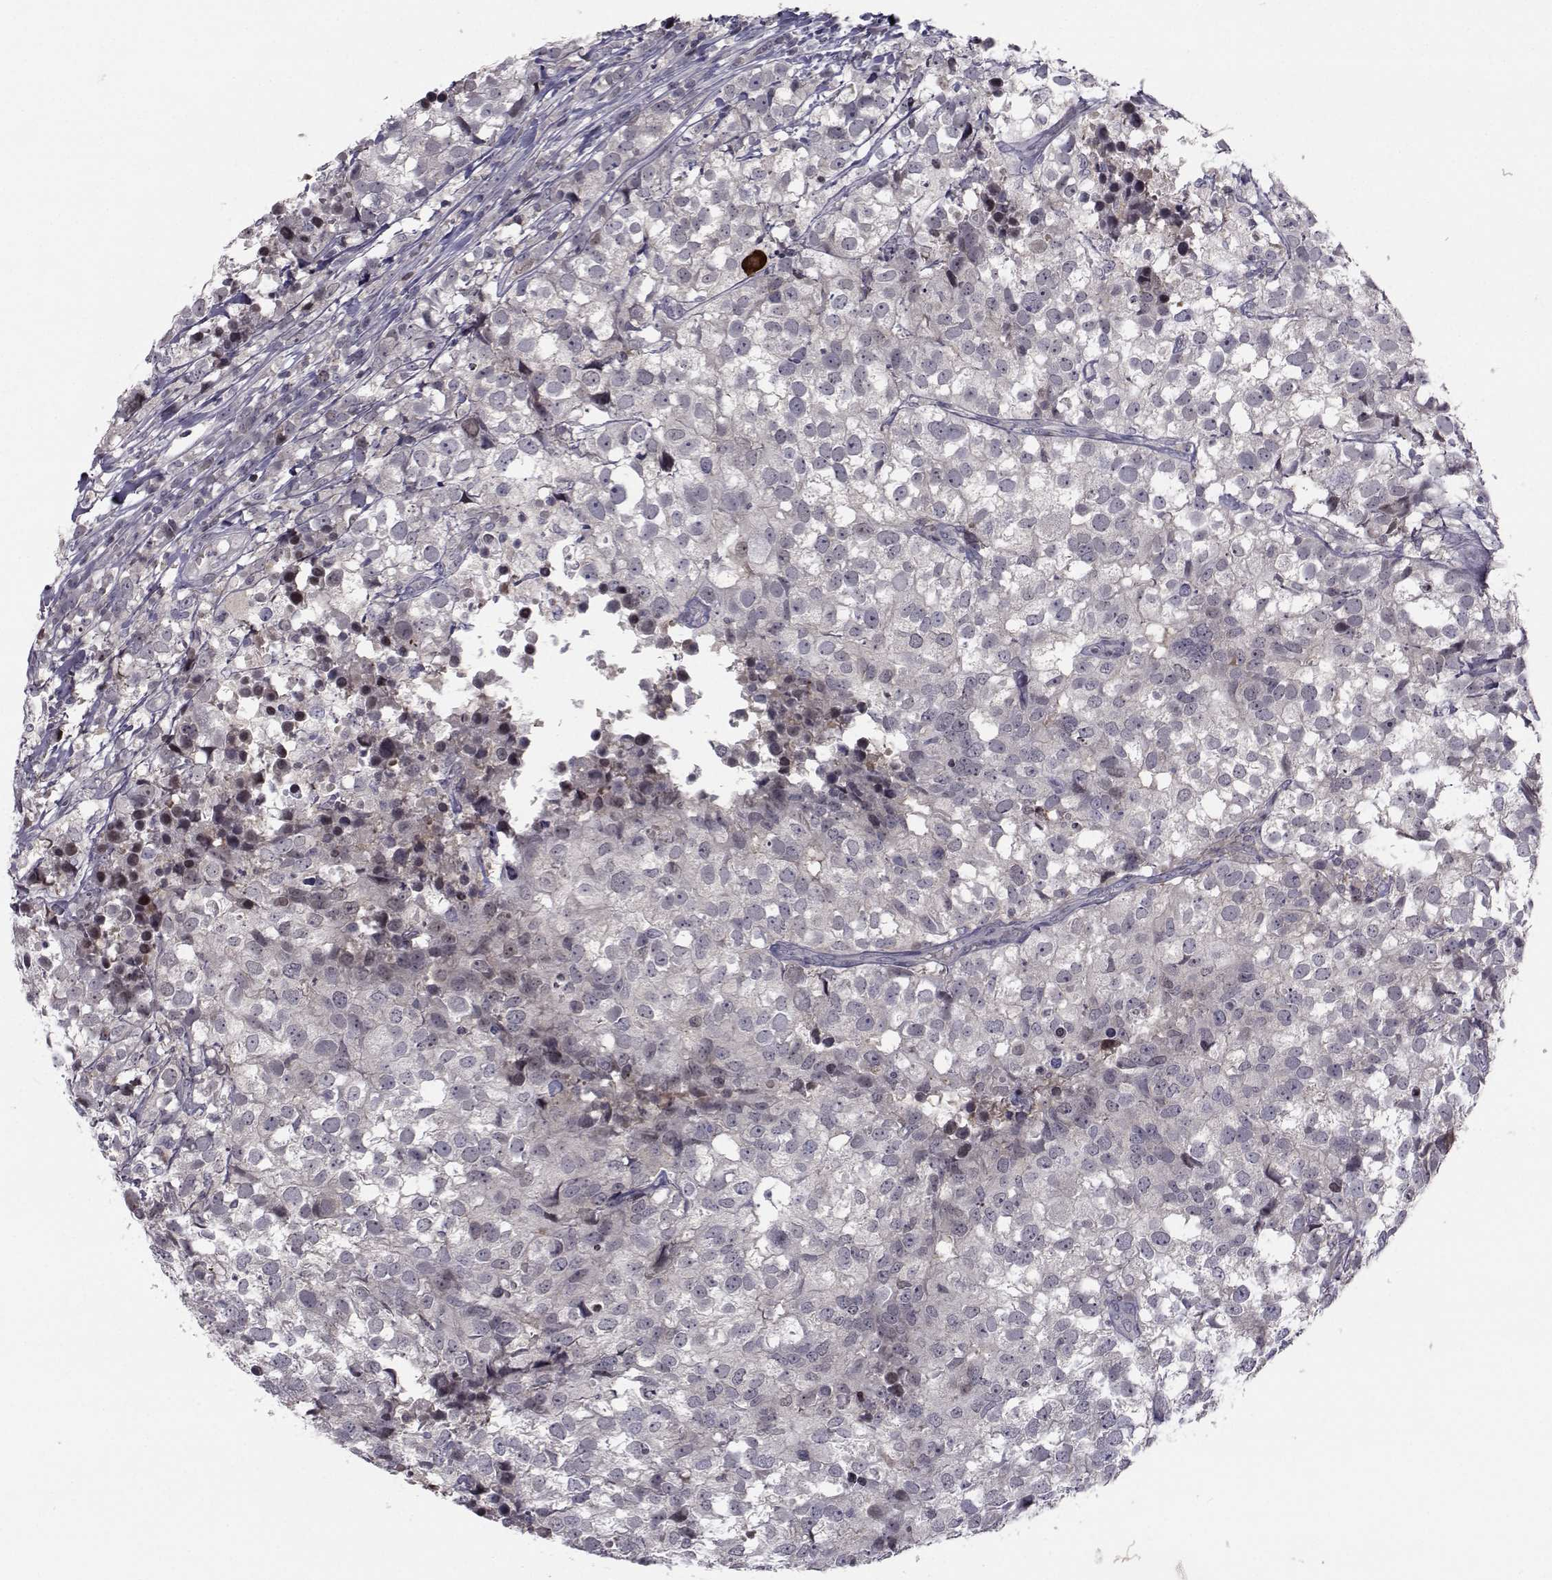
{"staining": {"intensity": "negative", "quantity": "none", "location": "none"}, "tissue": "breast cancer", "cell_type": "Tumor cells", "image_type": "cancer", "snomed": [{"axis": "morphology", "description": "Duct carcinoma"}, {"axis": "topography", "description": "Breast"}], "caption": "DAB (3,3'-diaminobenzidine) immunohistochemical staining of breast invasive ductal carcinoma exhibits no significant expression in tumor cells. The staining is performed using DAB brown chromogen with nuclei counter-stained in using hematoxylin.", "gene": "PCP4L1", "patient": {"sex": "female", "age": 30}}